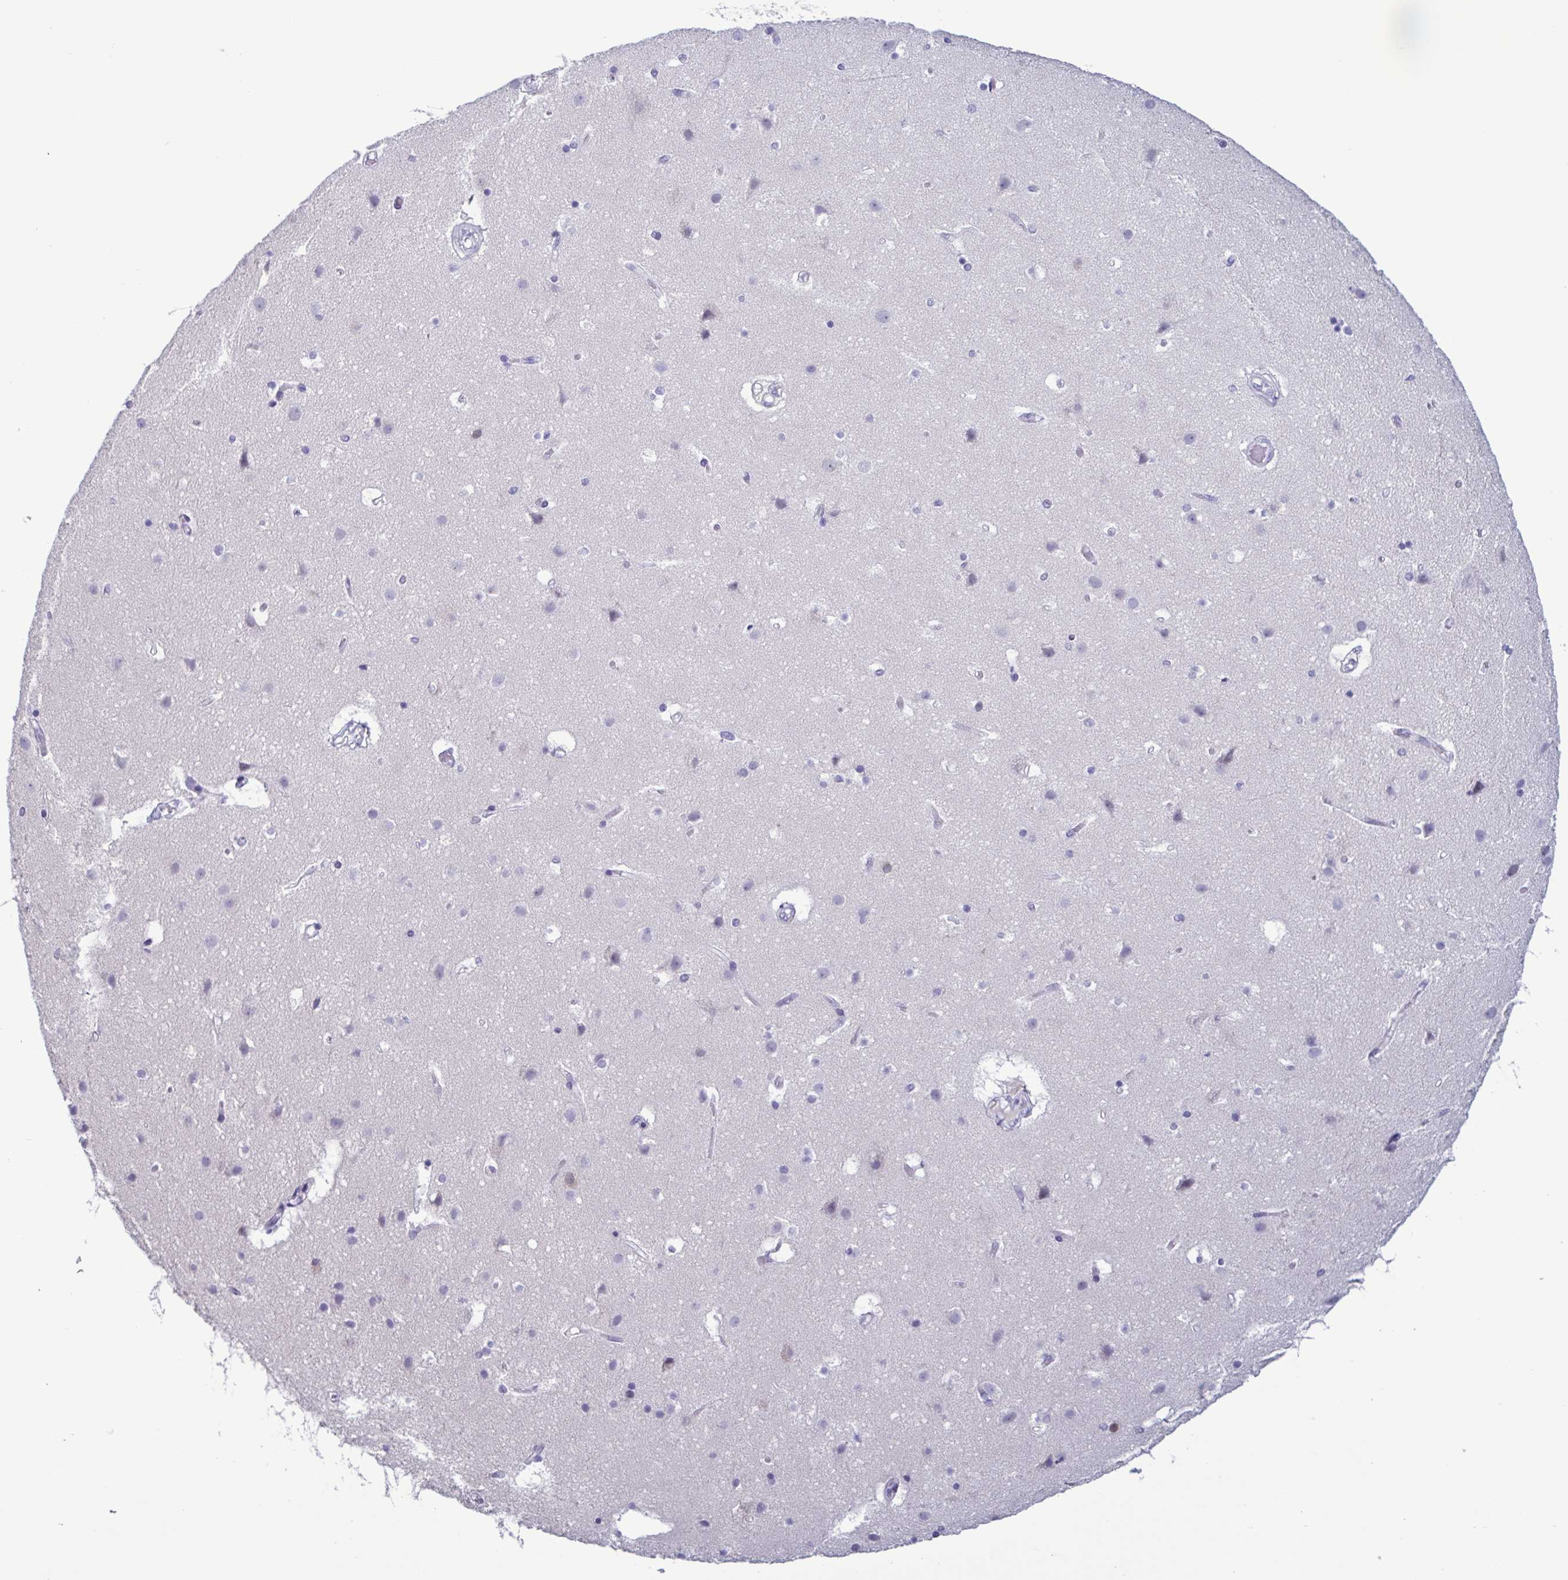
{"staining": {"intensity": "negative", "quantity": "none", "location": "none"}, "tissue": "cerebral cortex", "cell_type": "Endothelial cells", "image_type": "normal", "snomed": [{"axis": "morphology", "description": "Normal tissue, NOS"}, {"axis": "topography", "description": "Cerebral cortex"}], "caption": "IHC of unremarkable human cerebral cortex displays no expression in endothelial cells.", "gene": "INAFM1", "patient": {"sex": "female", "age": 52}}